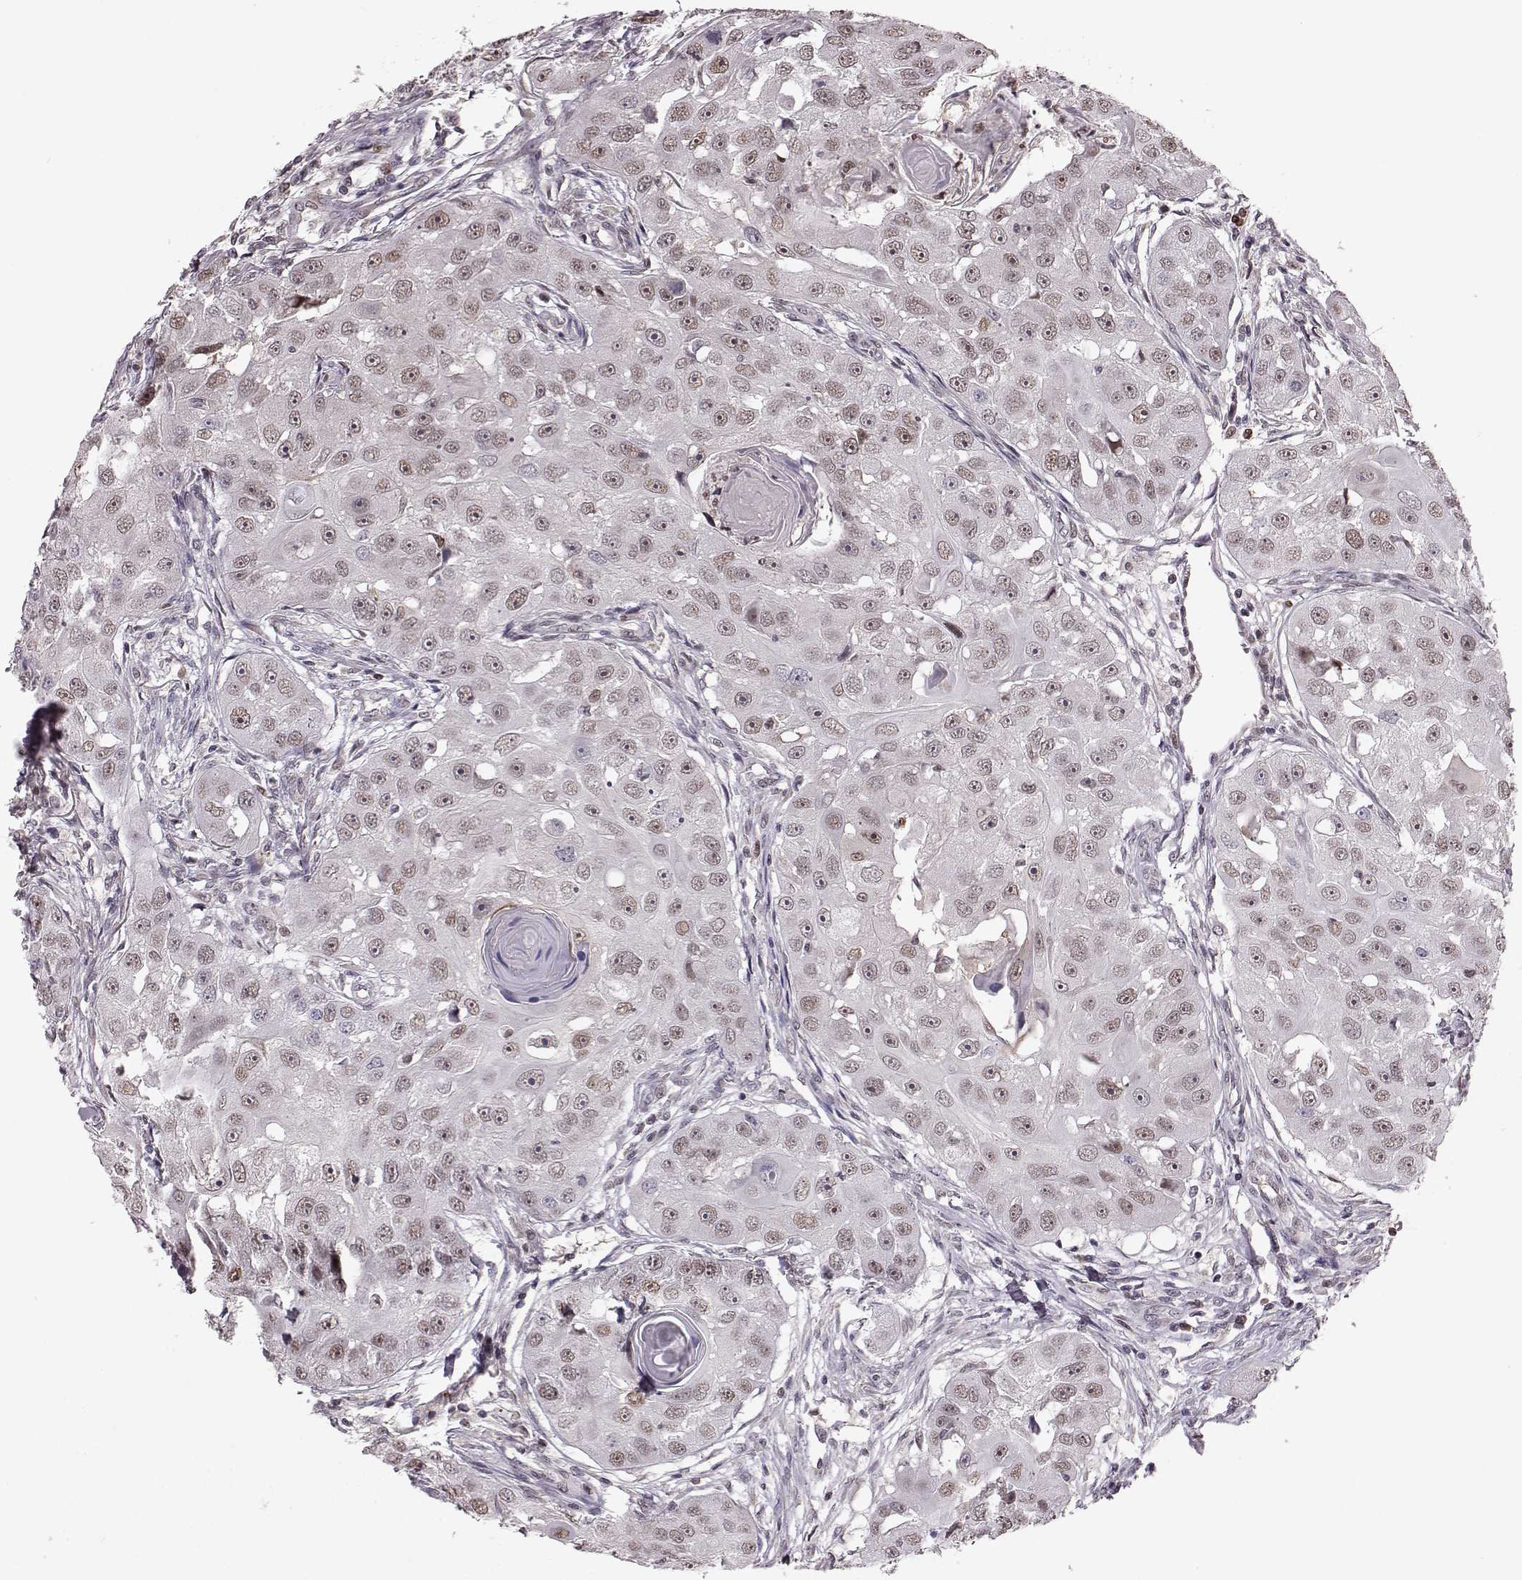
{"staining": {"intensity": "weak", "quantity": ">75%", "location": "nuclear"}, "tissue": "head and neck cancer", "cell_type": "Tumor cells", "image_type": "cancer", "snomed": [{"axis": "morphology", "description": "Squamous cell carcinoma, NOS"}, {"axis": "topography", "description": "Head-Neck"}], "caption": "Tumor cells reveal weak nuclear positivity in about >75% of cells in head and neck squamous cell carcinoma.", "gene": "KLF6", "patient": {"sex": "male", "age": 51}}